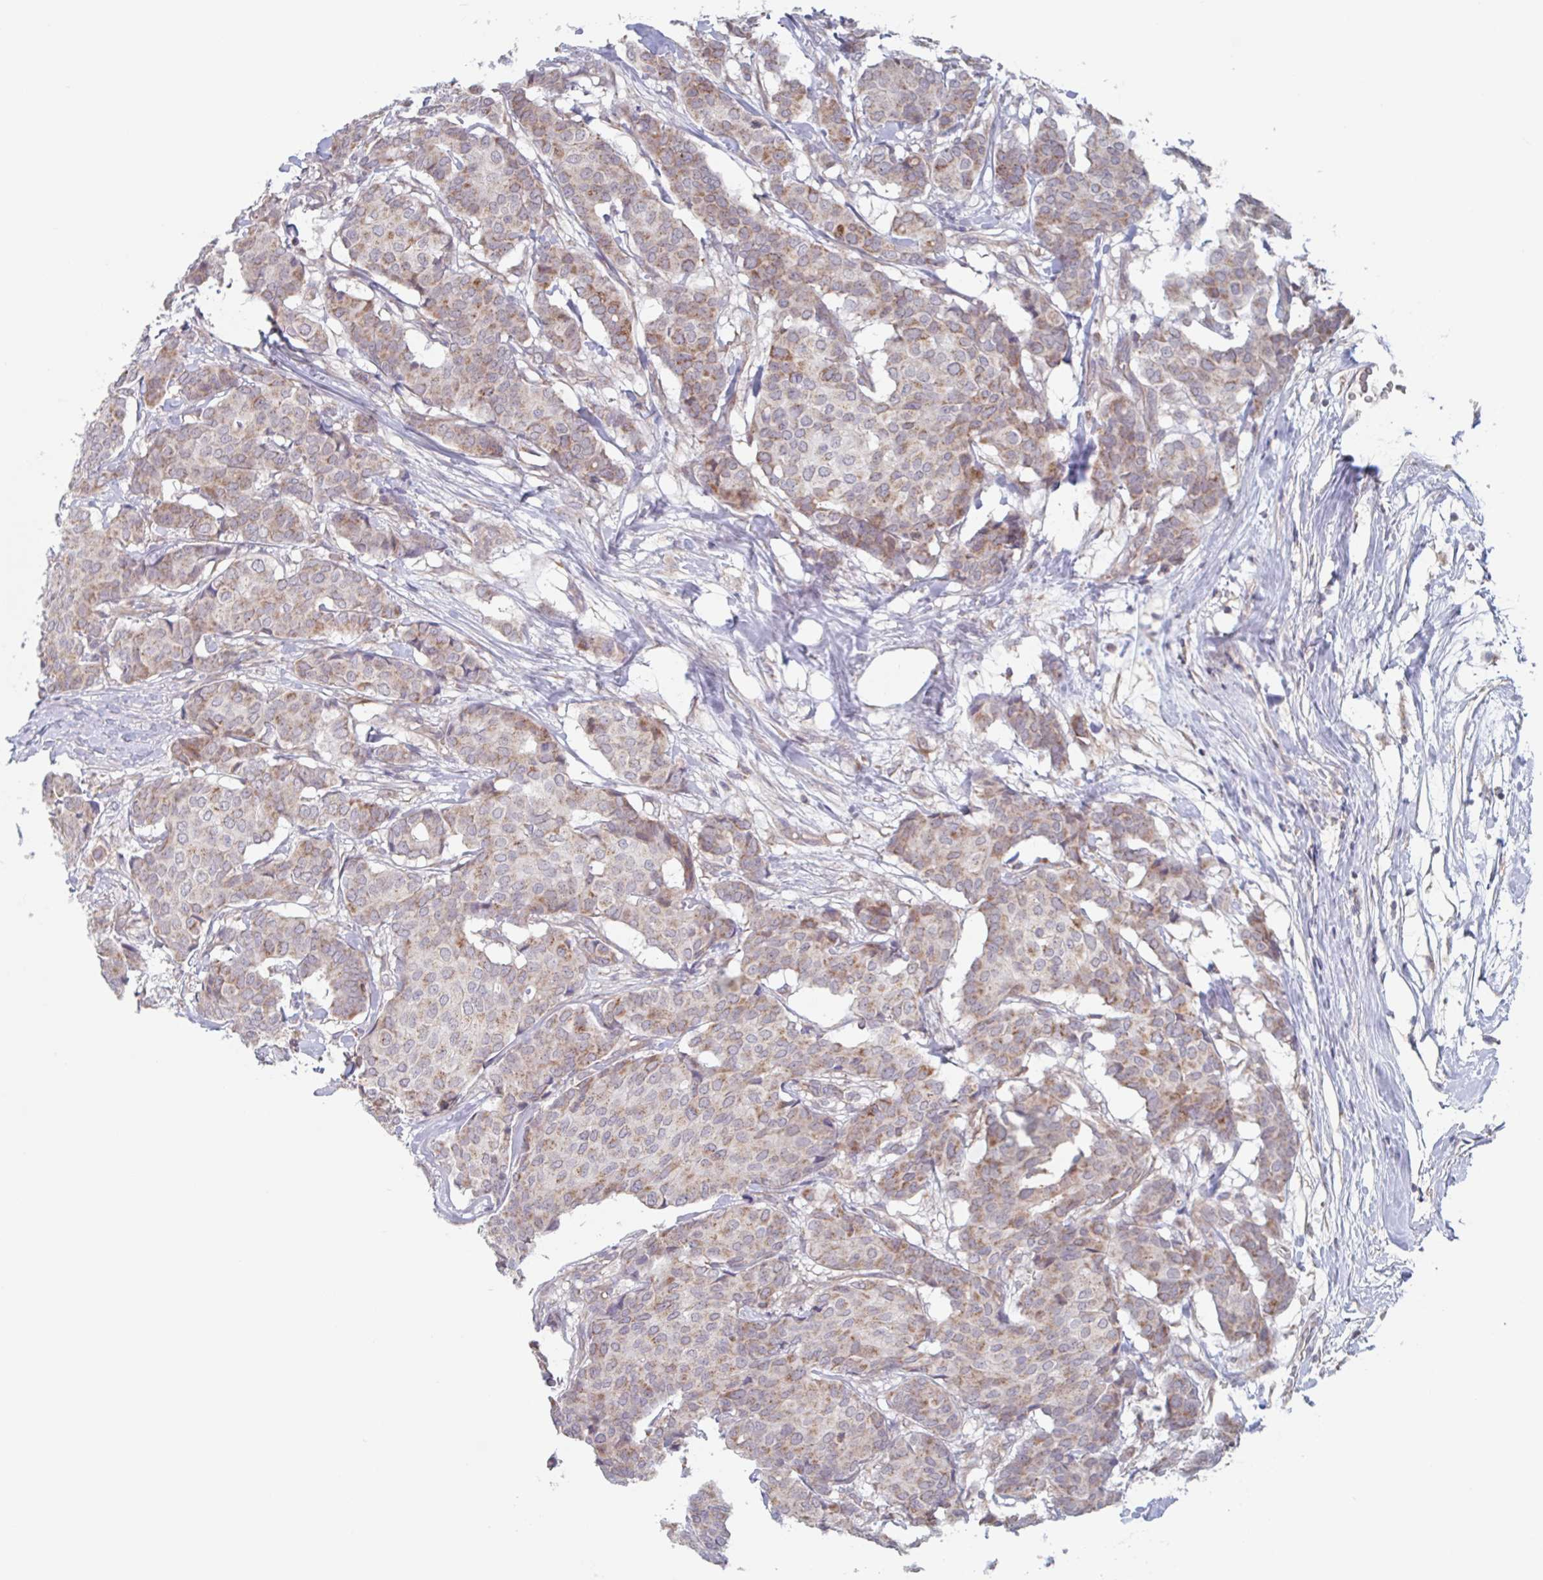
{"staining": {"intensity": "moderate", "quantity": "25%-75%", "location": "cytoplasmic/membranous"}, "tissue": "breast cancer", "cell_type": "Tumor cells", "image_type": "cancer", "snomed": [{"axis": "morphology", "description": "Duct carcinoma"}, {"axis": "topography", "description": "Breast"}], "caption": "The histopathology image displays immunohistochemical staining of breast cancer (intraductal carcinoma). There is moderate cytoplasmic/membranous staining is appreciated in about 25%-75% of tumor cells. (DAB IHC with brightfield microscopy, high magnification).", "gene": "SURF1", "patient": {"sex": "female", "age": 75}}